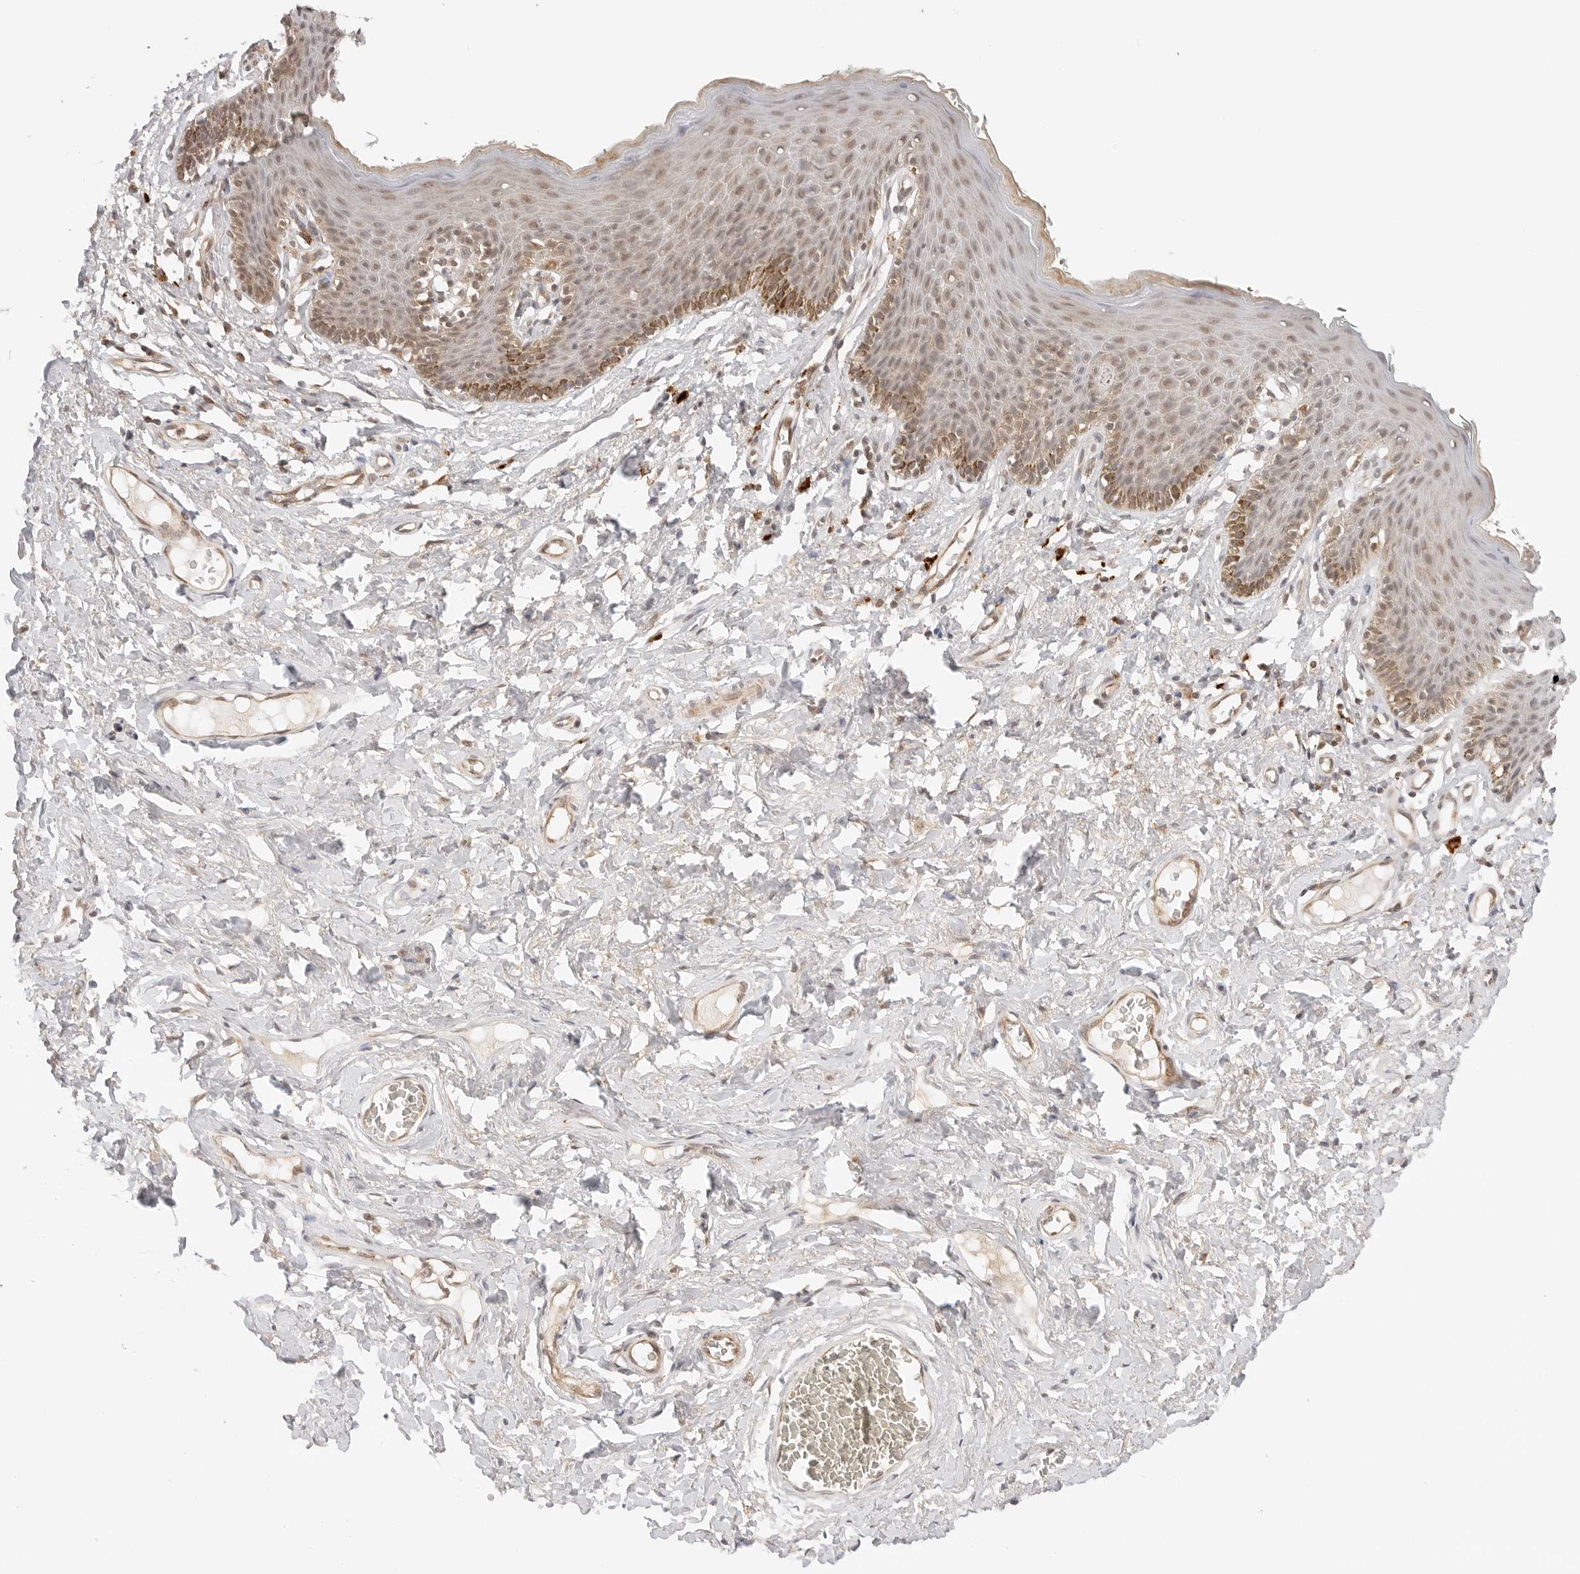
{"staining": {"intensity": "moderate", "quantity": ">75%", "location": "cytoplasmic/membranous,nuclear"}, "tissue": "skin", "cell_type": "Epidermal cells", "image_type": "normal", "snomed": [{"axis": "morphology", "description": "Normal tissue, NOS"}, {"axis": "topography", "description": "Vulva"}], "caption": "Immunohistochemical staining of unremarkable human skin shows medium levels of moderate cytoplasmic/membranous,nuclear expression in about >75% of epidermal cells. The staining was performed using DAB (3,3'-diaminobenzidine), with brown indicating positive protein expression. Nuclei are stained blue with hematoxylin.", "gene": "GPR34", "patient": {"sex": "female", "age": 66}}